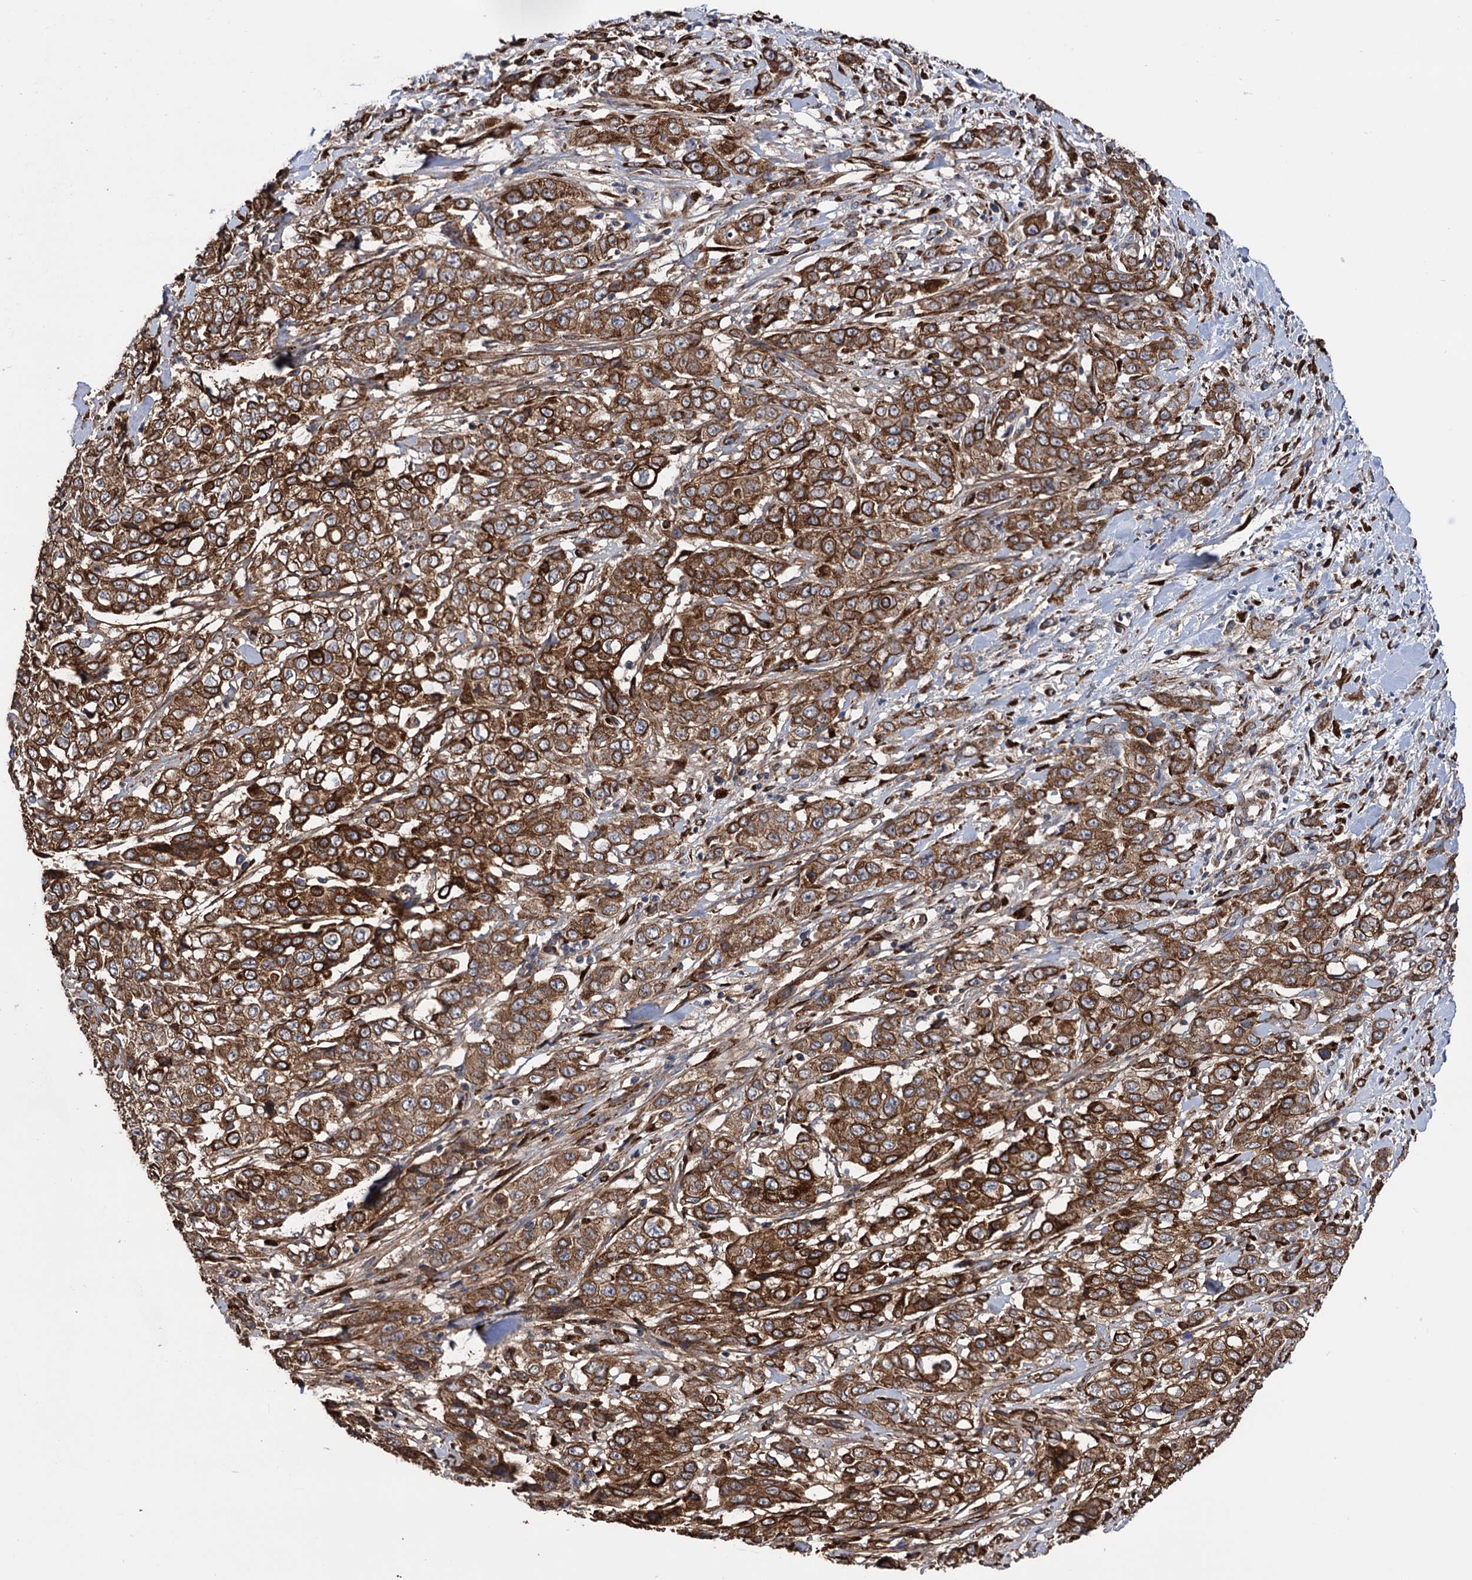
{"staining": {"intensity": "strong", "quantity": ">75%", "location": "cytoplasmic/membranous"}, "tissue": "stomach cancer", "cell_type": "Tumor cells", "image_type": "cancer", "snomed": [{"axis": "morphology", "description": "Adenocarcinoma, NOS"}, {"axis": "topography", "description": "Stomach, upper"}], "caption": "Brown immunohistochemical staining in stomach cancer (adenocarcinoma) reveals strong cytoplasmic/membranous staining in about >75% of tumor cells. (brown staining indicates protein expression, while blue staining denotes nuclei).", "gene": "CDAN1", "patient": {"sex": "male", "age": 62}}